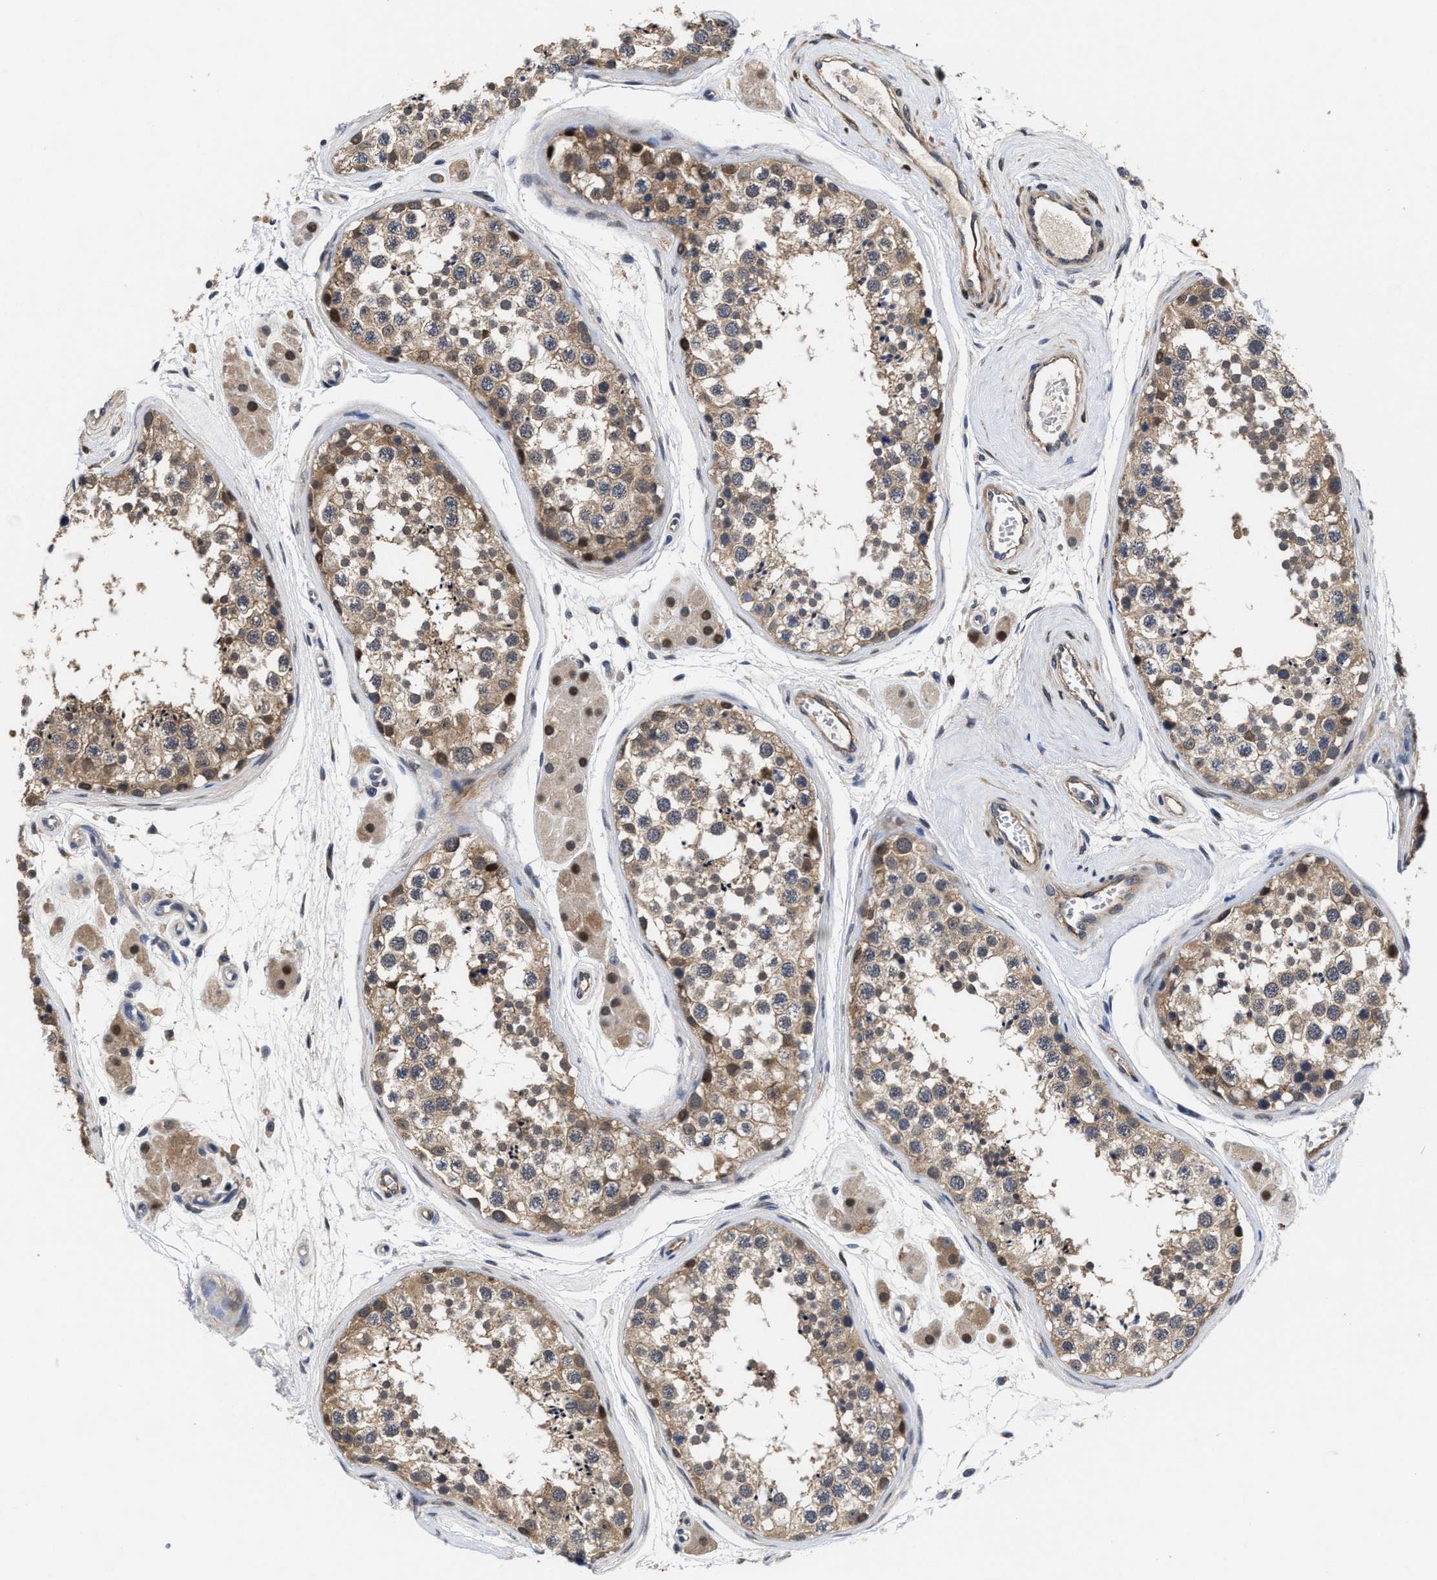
{"staining": {"intensity": "moderate", "quantity": ">75%", "location": "cytoplasmic/membranous,nuclear"}, "tissue": "testis", "cell_type": "Cells in seminiferous ducts", "image_type": "normal", "snomed": [{"axis": "morphology", "description": "Normal tissue, NOS"}, {"axis": "topography", "description": "Testis"}], "caption": "The image exhibits immunohistochemical staining of unremarkable testis. There is moderate cytoplasmic/membranous,nuclear staining is appreciated in approximately >75% of cells in seminiferous ducts. (DAB = brown stain, brightfield microscopy at high magnification).", "gene": "KIF12", "patient": {"sex": "male", "age": 56}}